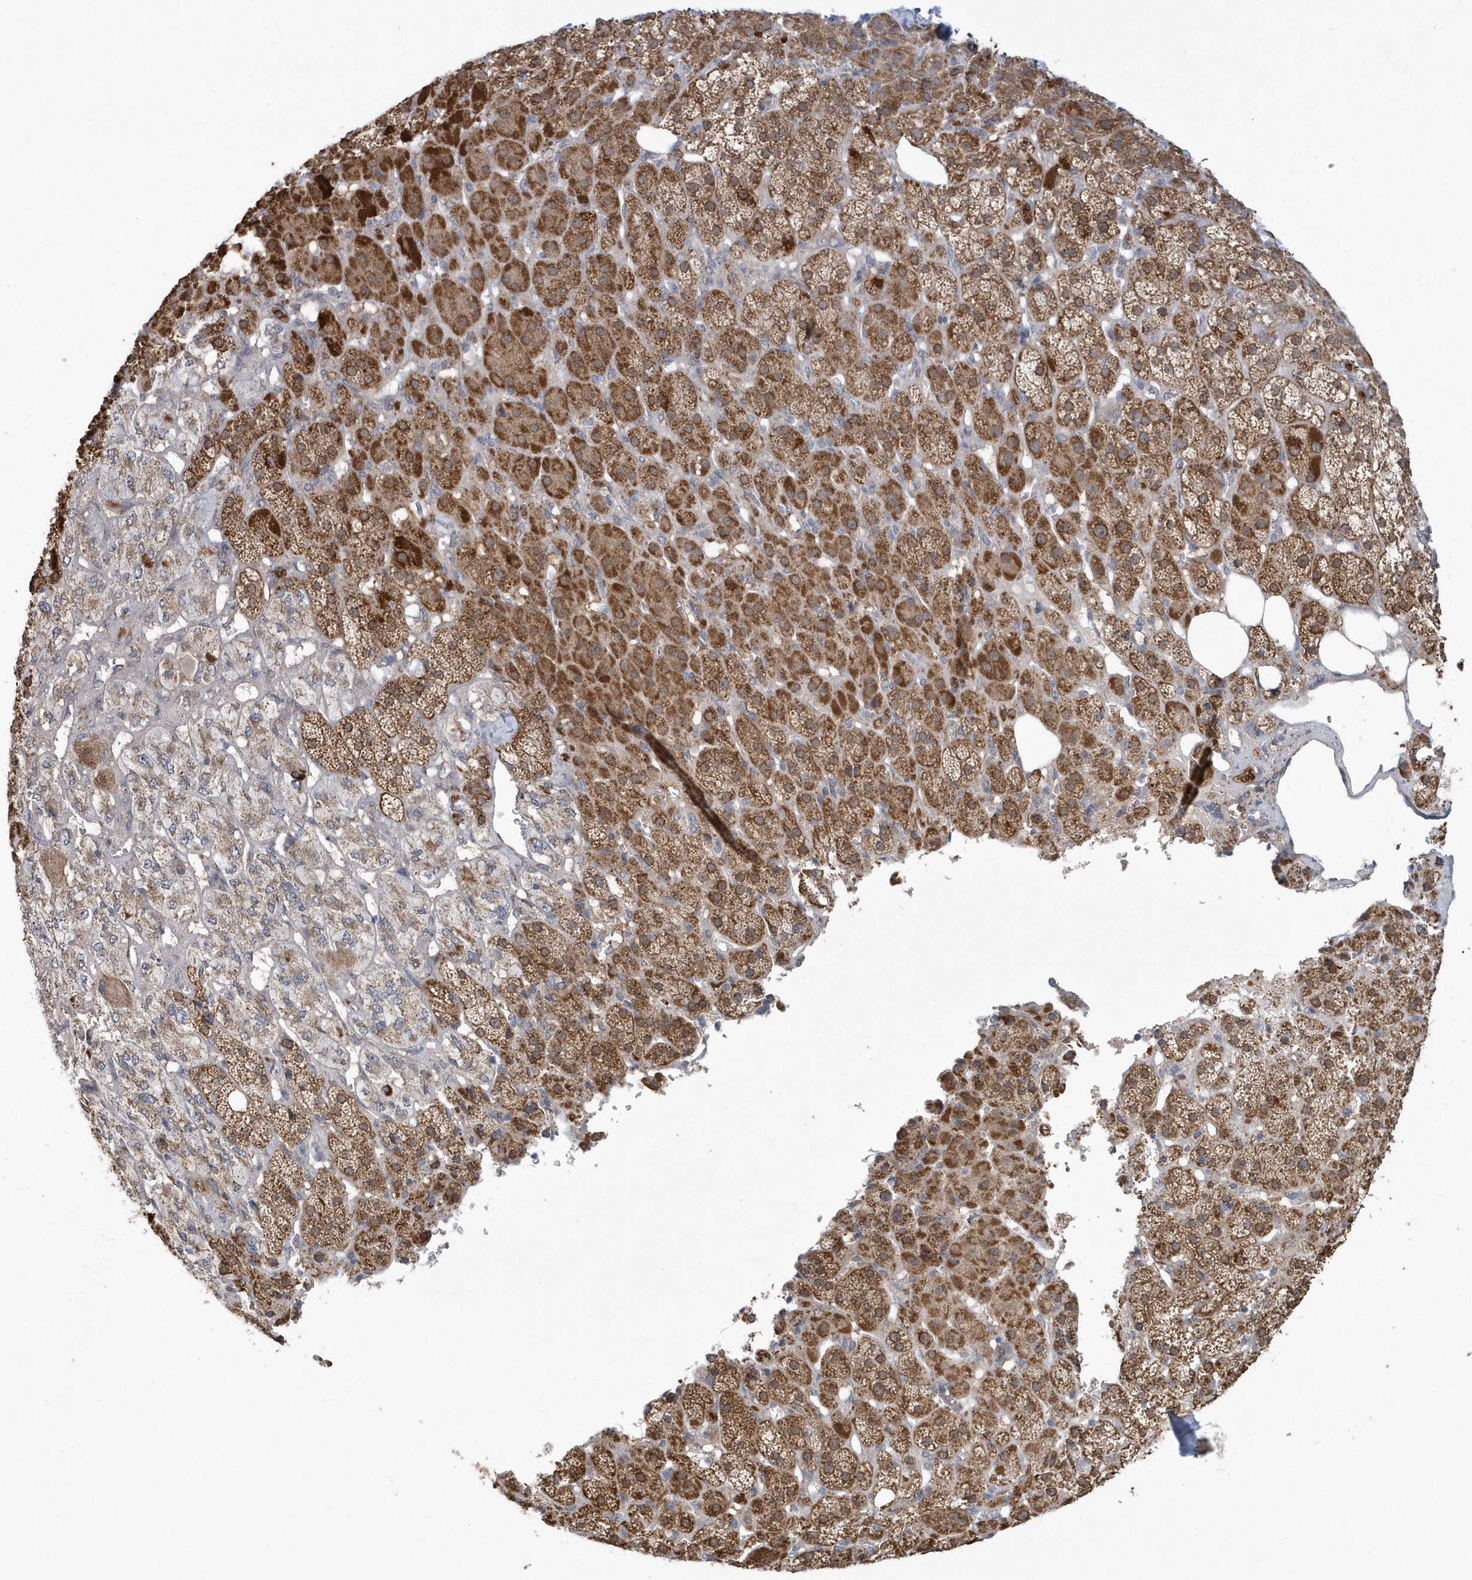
{"staining": {"intensity": "strong", "quantity": "25%-75%", "location": "cytoplasmic/membranous"}, "tissue": "adrenal gland", "cell_type": "Glandular cells", "image_type": "normal", "snomed": [{"axis": "morphology", "description": "Normal tissue, NOS"}, {"axis": "topography", "description": "Adrenal gland"}], "caption": "Strong cytoplasmic/membranous staining is present in about 25%-75% of glandular cells in normal adrenal gland.", "gene": "SLX9", "patient": {"sex": "female", "age": 57}}